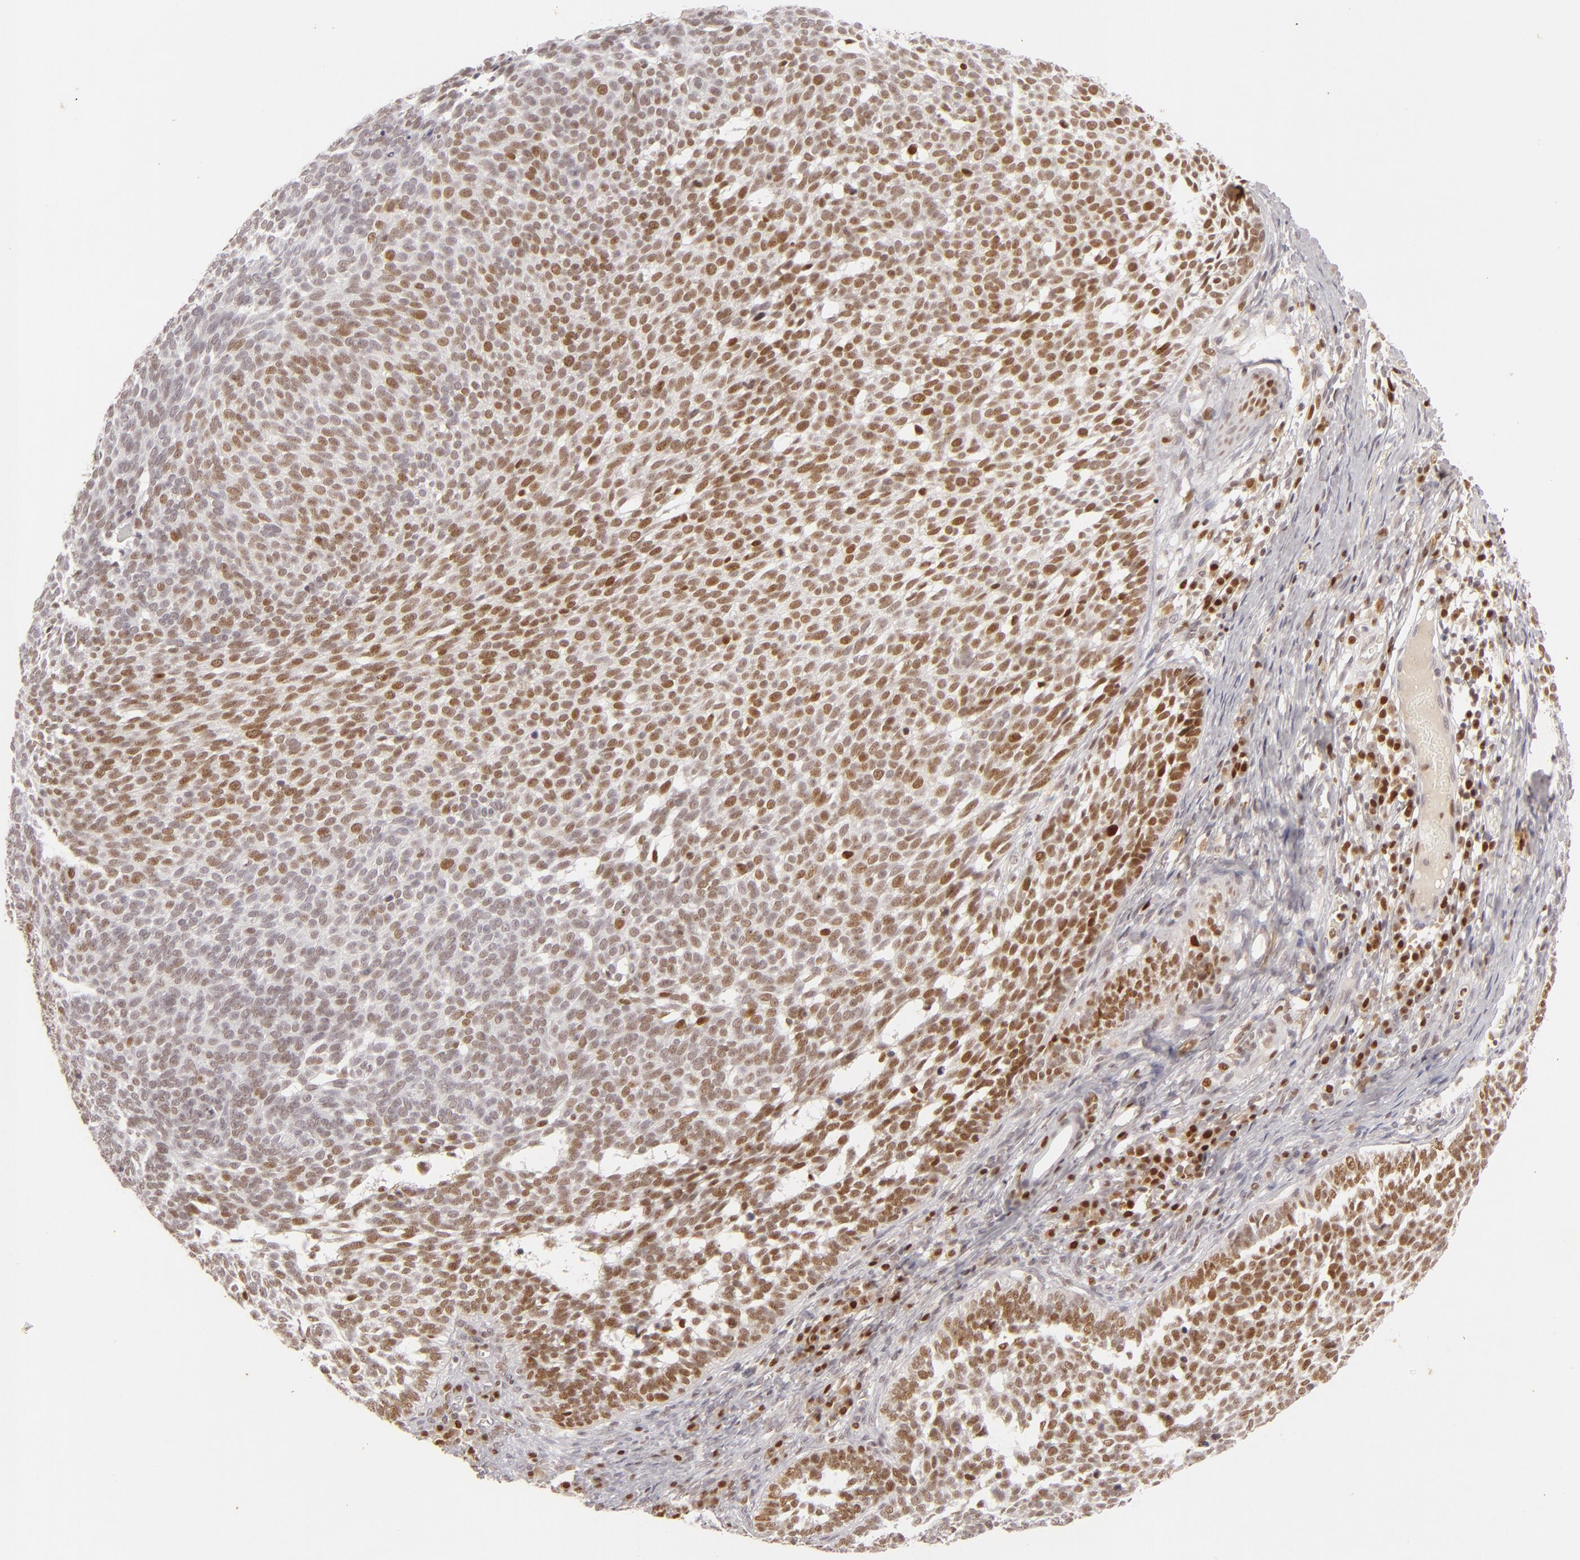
{"staining": {"intensity": "moderate", "quantity": ">75%", "location": "nuclear"}, "tissue": "skin cancer", "cell_type": "Tumor cells", "image_type": "cancer", "snomed": [{"axis": "morphology", "description": "Basal cell carcinoma"}, {"axis": "topography", "description": "Skin"}], "caption": "Skin cancer (basal cell carcinoma) stained for a protein (brown) reveals moderate nuclear positive staining in approximately >75% of tumor cells.", "gene": "FEN1", "patient": {"sex": "male", "age": 63}}